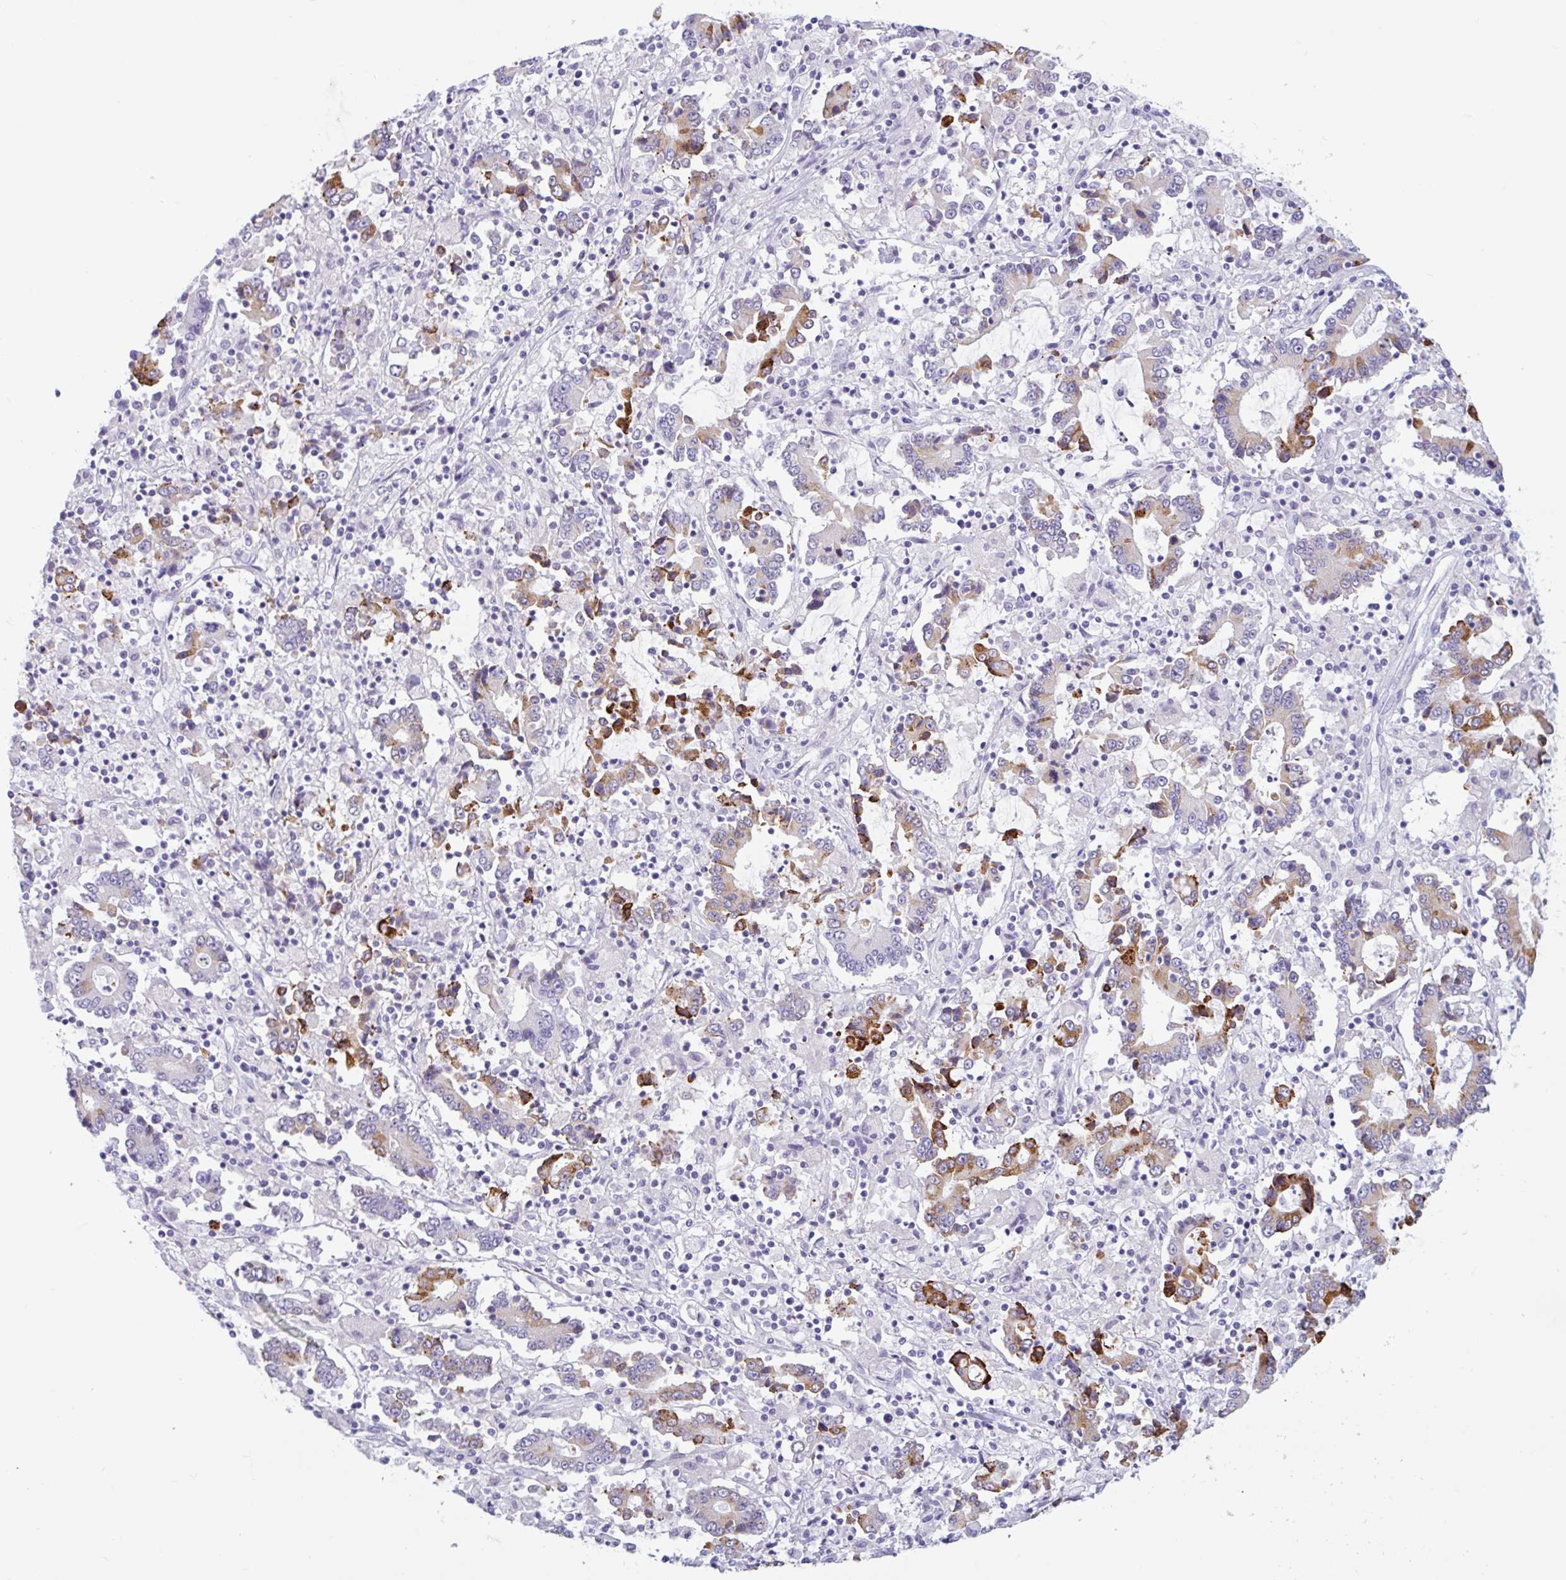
{"staining": {"intensity": "moderate", "quantity": "<25%", "location": "cytoplasmic/membranous"}, "tissue": "stomach cancer", "cell_type": "Tumor cells", "image_type": "cancer", "snomed": [{"axis": "morphology", "description": "Adenocarcinoma, NOS"}, {"axis": "topography", "description": "Stomach, upper"}], "caption": "Immunohistochemistry (IHC) of human adenocarcinoma (stomach) demonstrates low levels of moderate cytoplasmic/membranous expression in approximately <25% of tumor cells. The protein is shown in brown color, while the nuclei are stained blue.", "gene": "CTSE", "patient": {"sex": "male", "age": 68}}